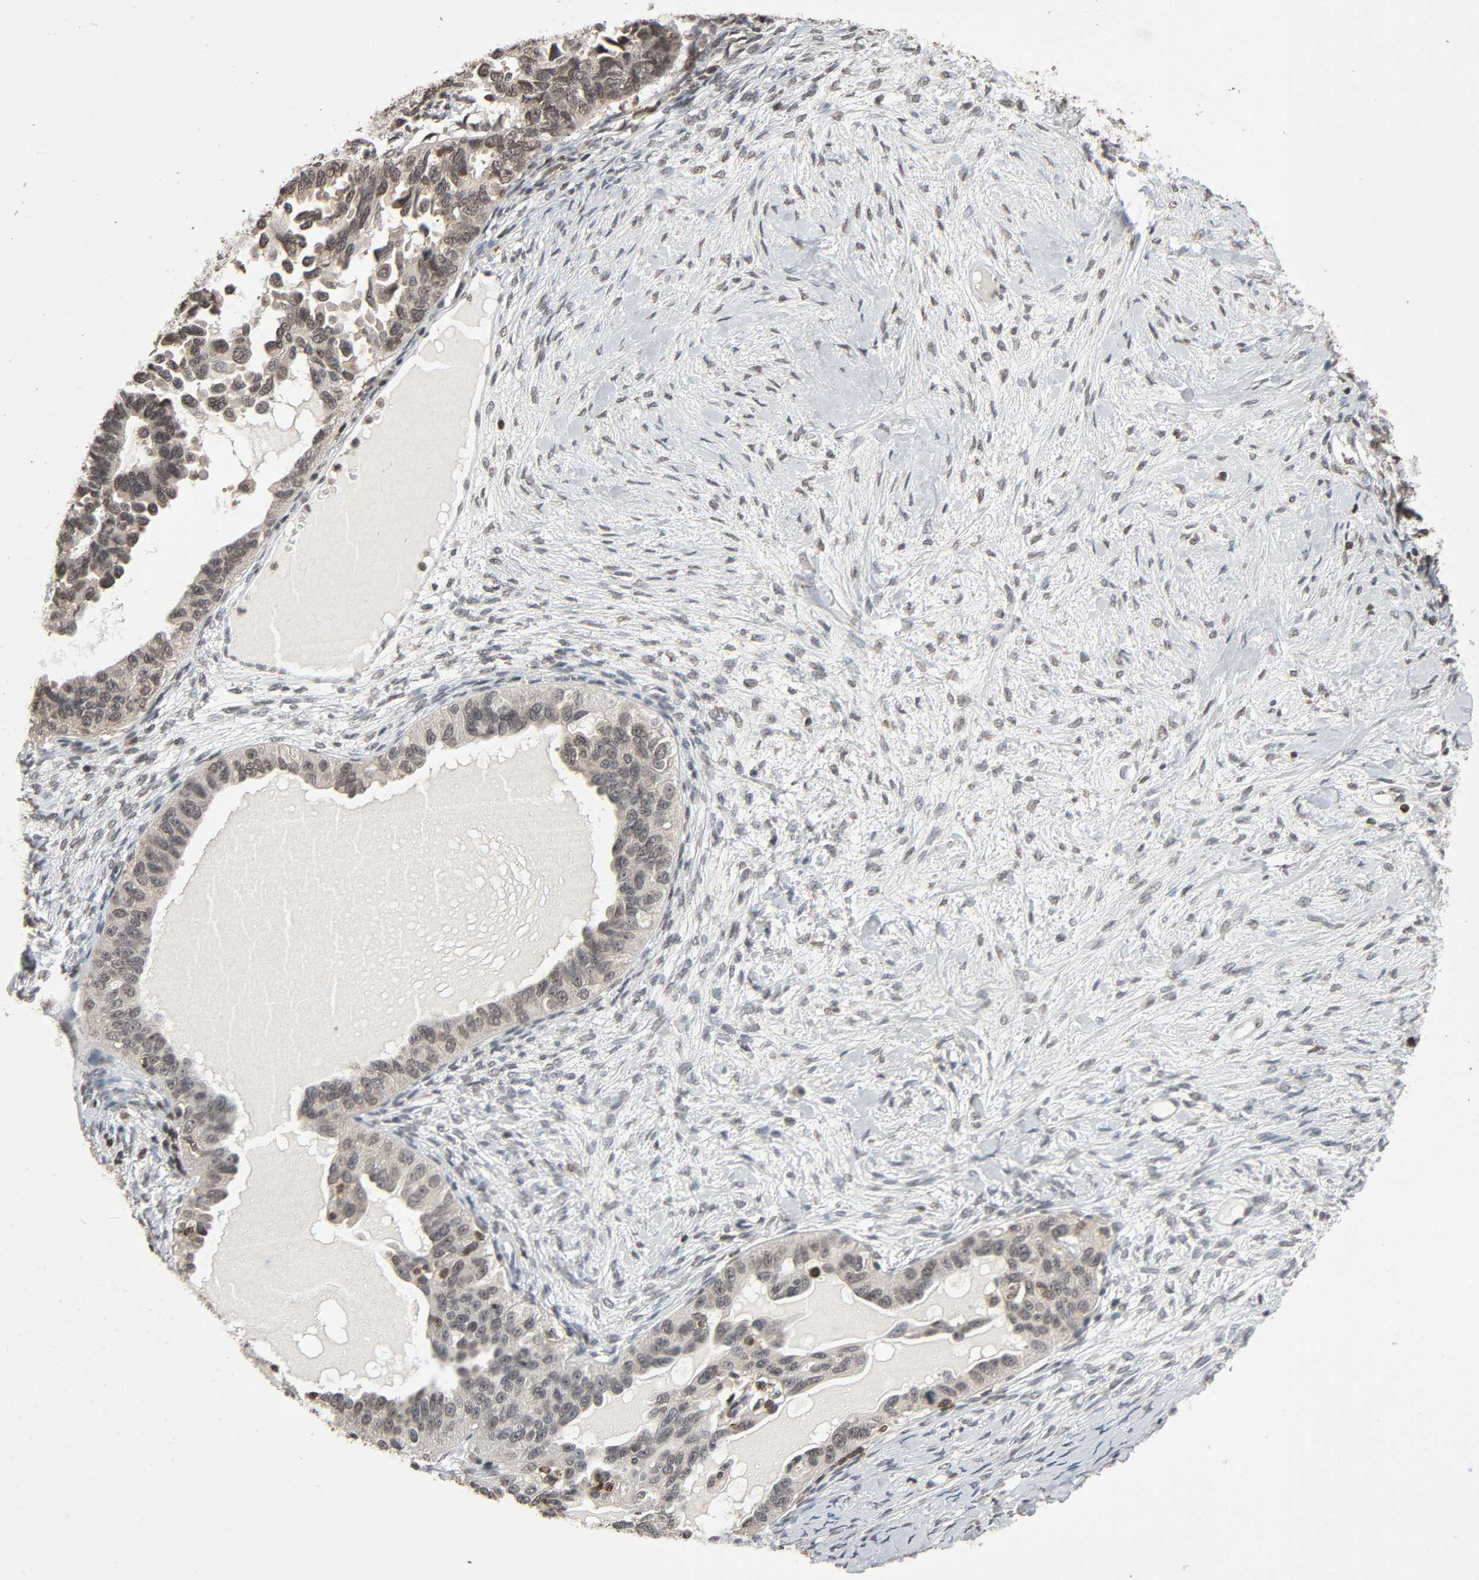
{"staining": {"intensity": "weak", "quantity": ">75%", "location": "cytoplasmic/membranous"}, "tissue": "ovarian cancer", "cell_type": "Tumor cells", "image_type": "cancer", "snomed": [{"axis": "morphology", "description": "Cystadenocarcinoma, serous, NOS"}, {"axis": "topography", "description": "Ovary"}], "caption": "IHC micrograph of neoplastic tissue: human ovarian serous cystadenocarcinoma stained using immunohistochemistry (IHC) reveals low levels of weak protein expression localized specifically in the cytoplasmic/membranous of tumor cells, appearing as a cytoplasmic/membranous brown color.", "gene": "STK4", "patient": {"sex": "female", "age": 82}}